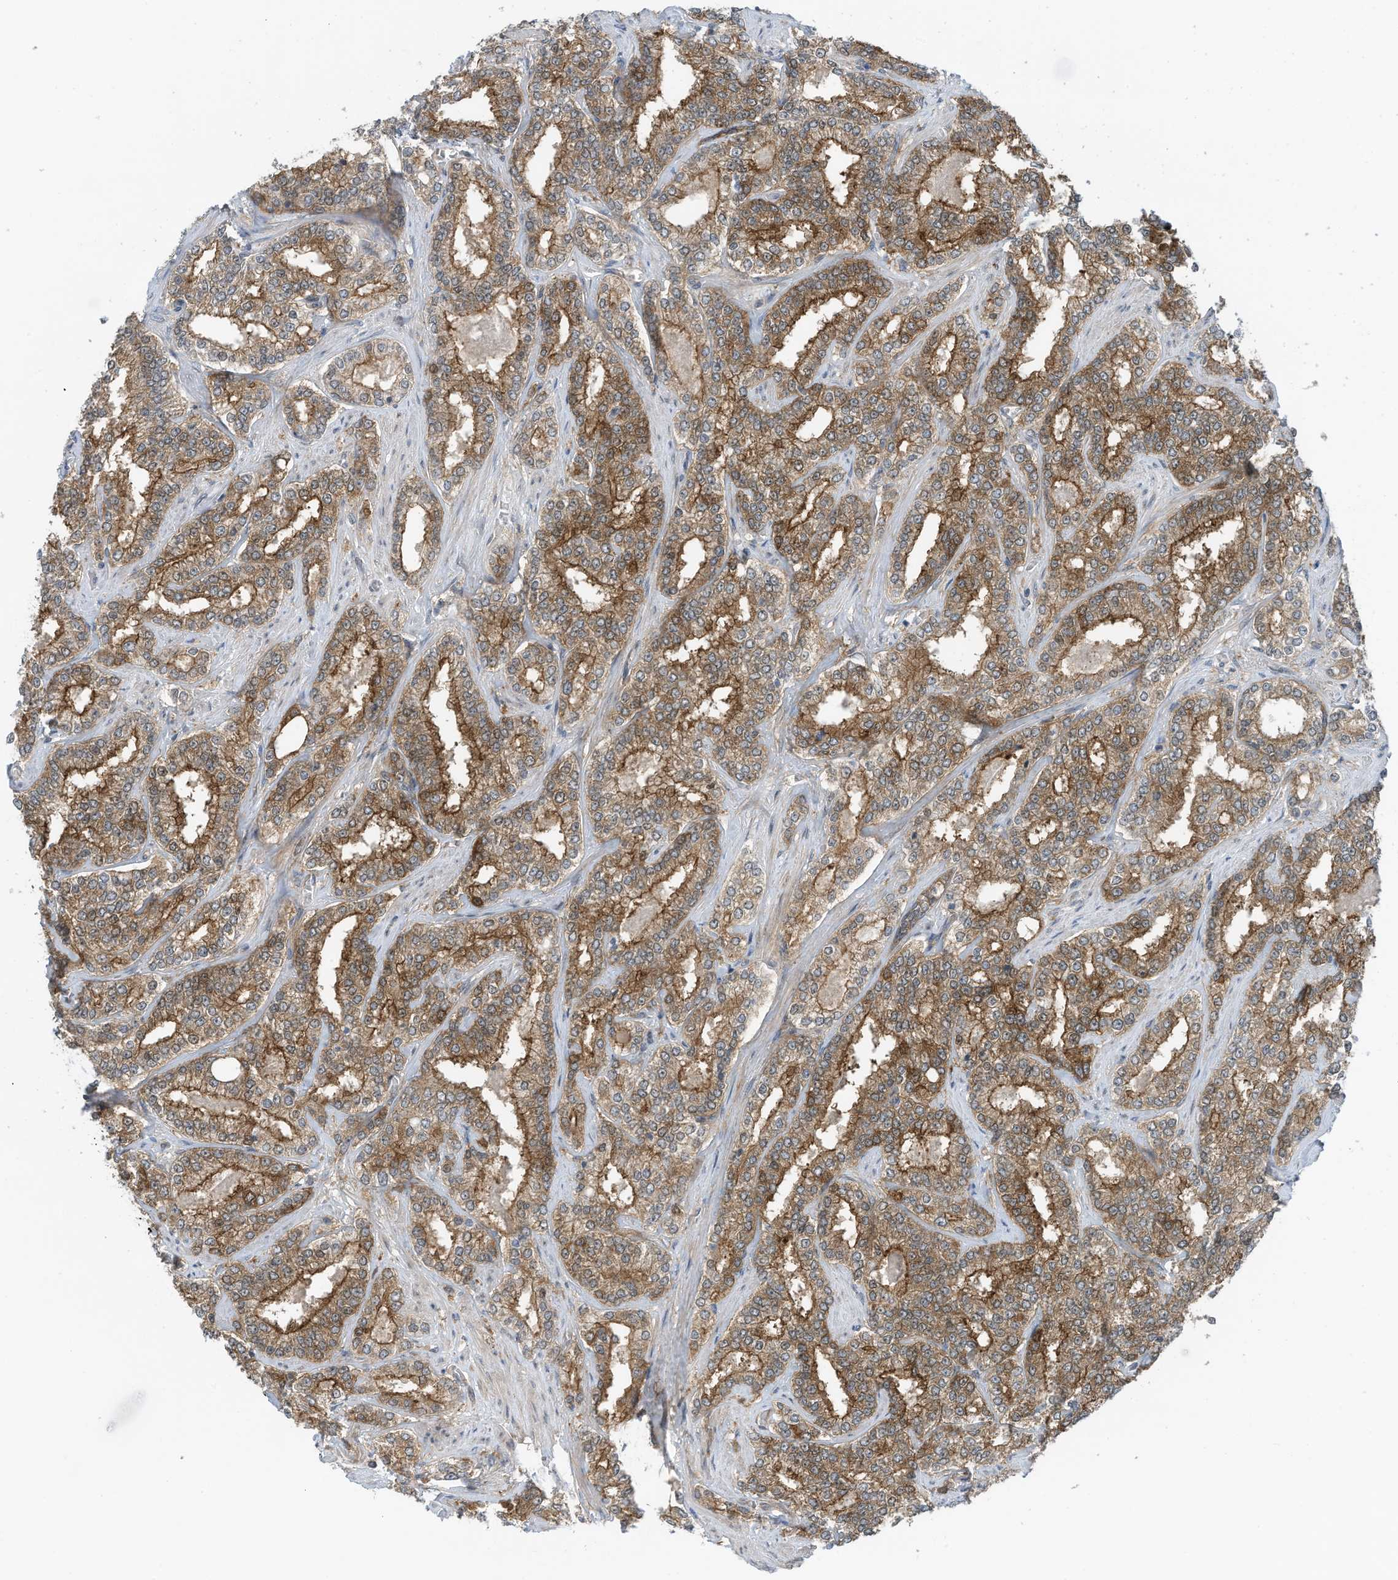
{"staining": {"intensity": "moderate", "quantity": ">75%", "location": "cytoplasmic/membranous"}, "tissue": "prostate cancer", "cell_type": "Tumor cells", "image_type": "cancer", "snomed": [{"axis": "morphology", "description": "Normal tissue, NOS"}, {"axis": "morphology", "description": "Adenocarcinoma, High grade"}, {"axis": "topography", "description": "Prostate"}], "caption": "An immunohistochemistry (IHC) image of tumor tissue is shown. Protein staining in brown highlights moderate cytoplasmic/membranous positivity in prostate cancer within tumor cells.", "gene": "REPS1", "patient": {"sex": "male", "age": 83}}